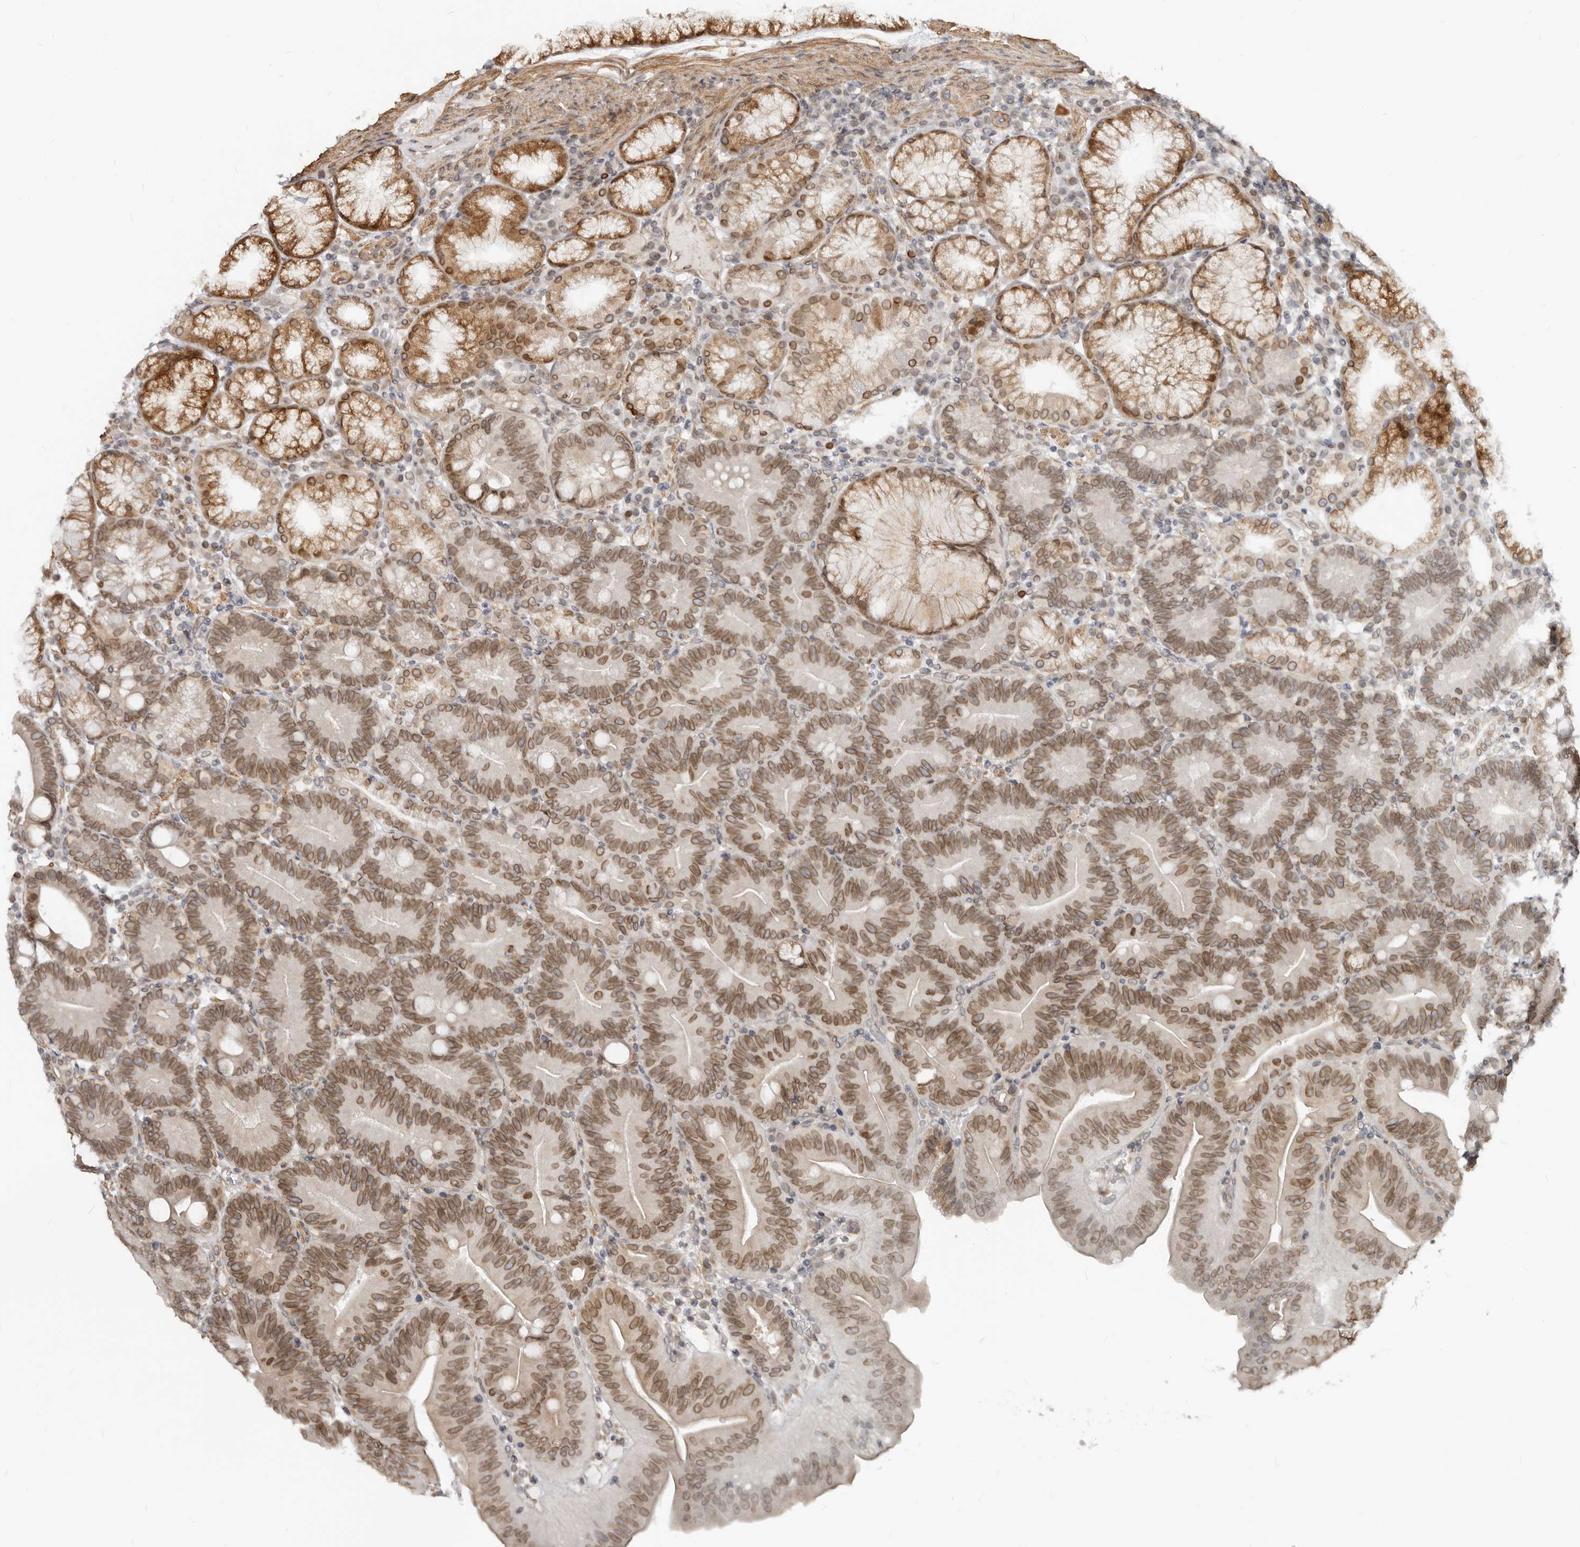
{"staining": {"intensity": "moderate", "quantity": ">75%", "location": "cytoplasmic/membranous,nuclear"}, "tissue": "duodenum", "cell_type": "Glandular cells", "image_type": "normal", "snomed": [{"axis": "morphology", "description": "Normal tissue, NOS"}, {"axis": "topography", "description": "Duodenum"}], "caption": "The micrograph reveals staining of benign duodenum, revealing moderate cytoplasmic/membranous,nuclear protein positivity (brown color) within glandular cells. (IHC, brightfield microscopy, high magnification).", "gene": "NUP153", "patient": {"sex": "male", "age": 54}}